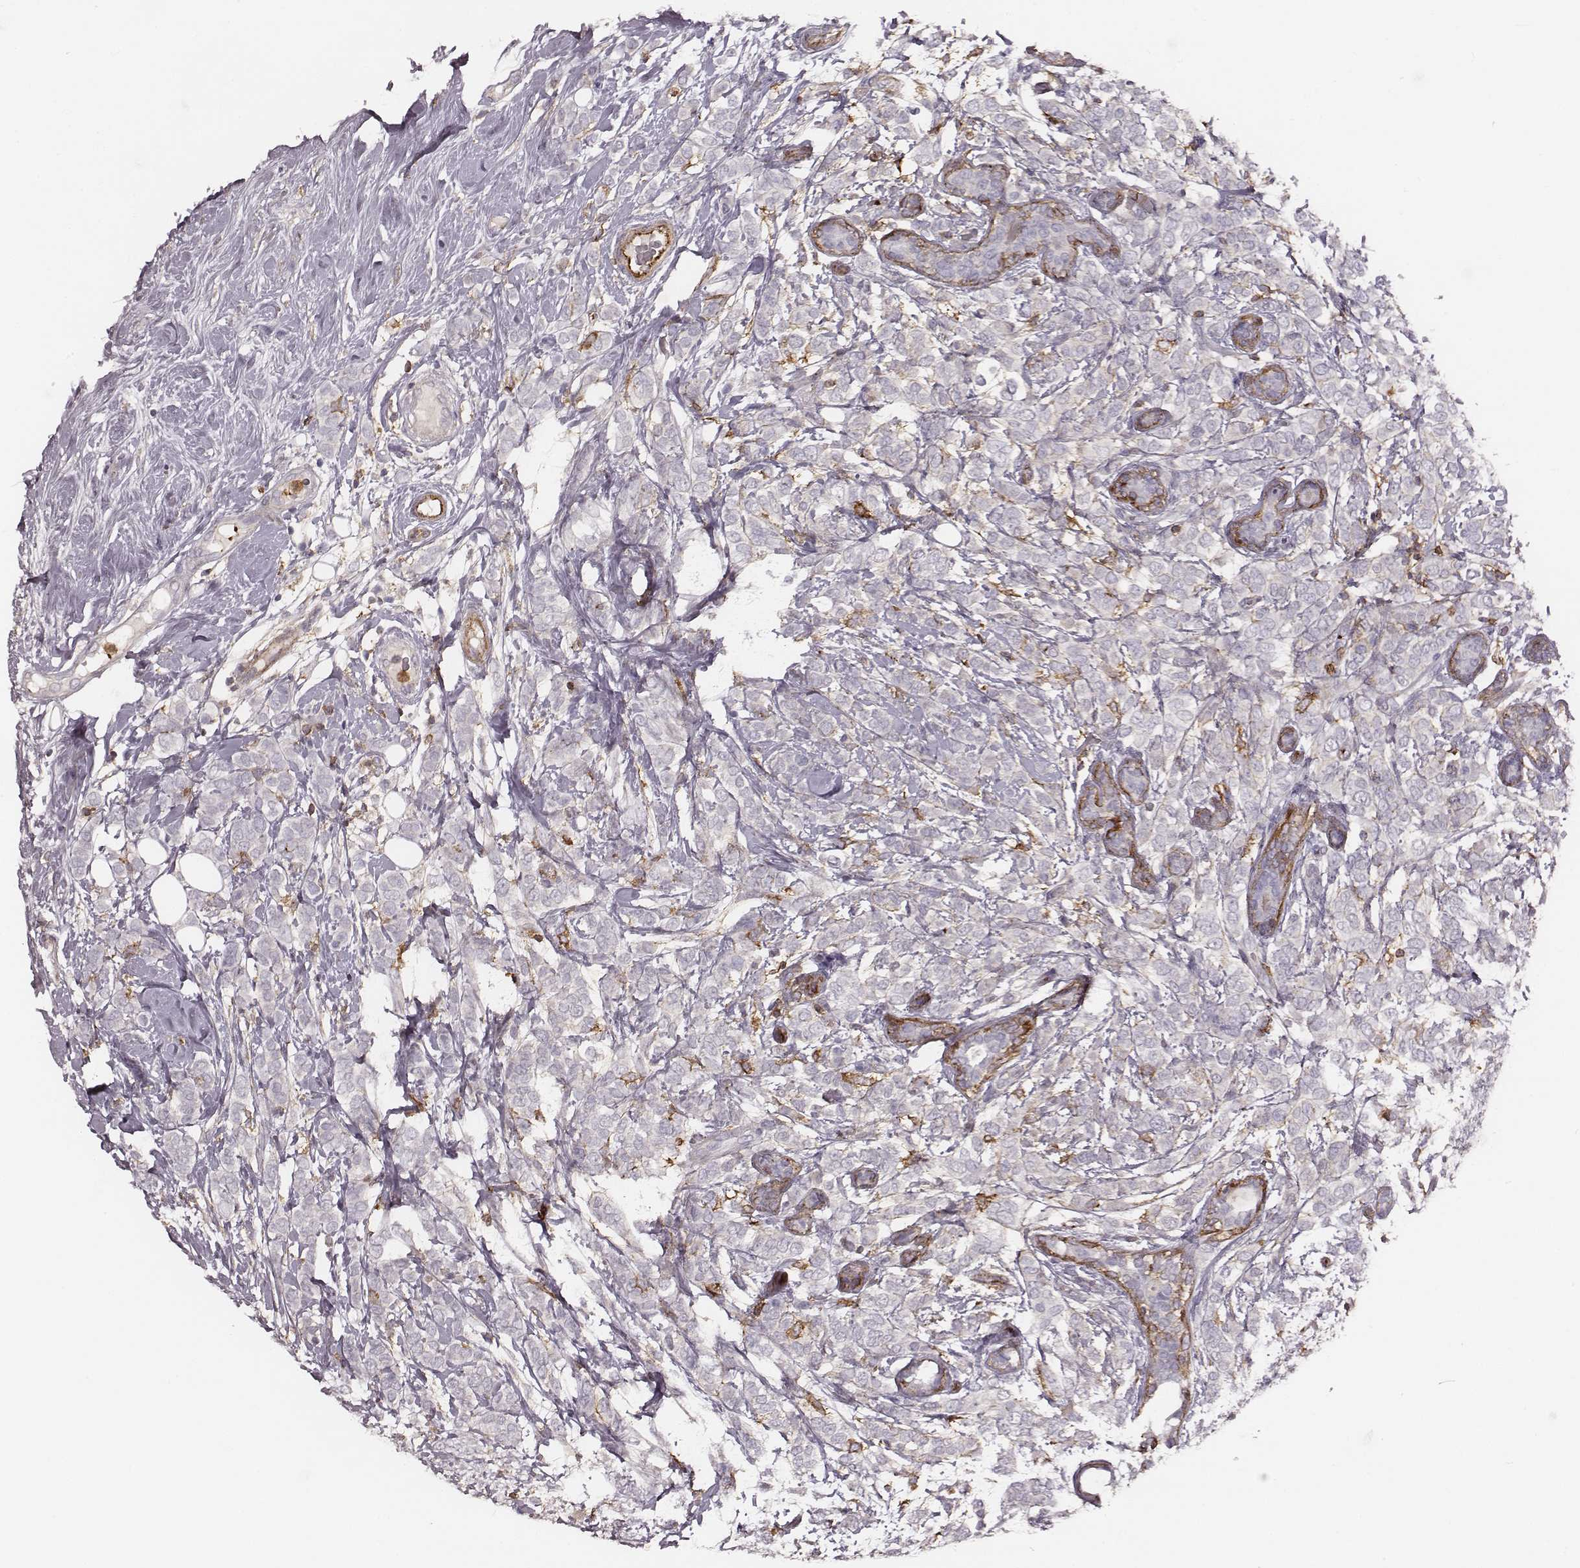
{"staining": {"intensity": "negative", "quantity": "none", "location": "none"}, "tissue": "breast cancer", "cell_type": "Tumor cells", "image_type": "cancer", "snomed": [{"axis": "morphology", "description": "Lobular carcinoma"}, {"axis": "topography", "description": "Breast"}], "caption": "High magnification brightfield microscopy of breast cancer (lobular carcinoma) stained with DAB (brown) and counterstained with hematoxylin (blue): tumor cells show no significant positivity. (Brightfield microscopy of DAB (3,3'-diaminobenzidine) IHC at high magnification).", "gene": "ZYX", "patient": {"sex": "female", "age": 49}}